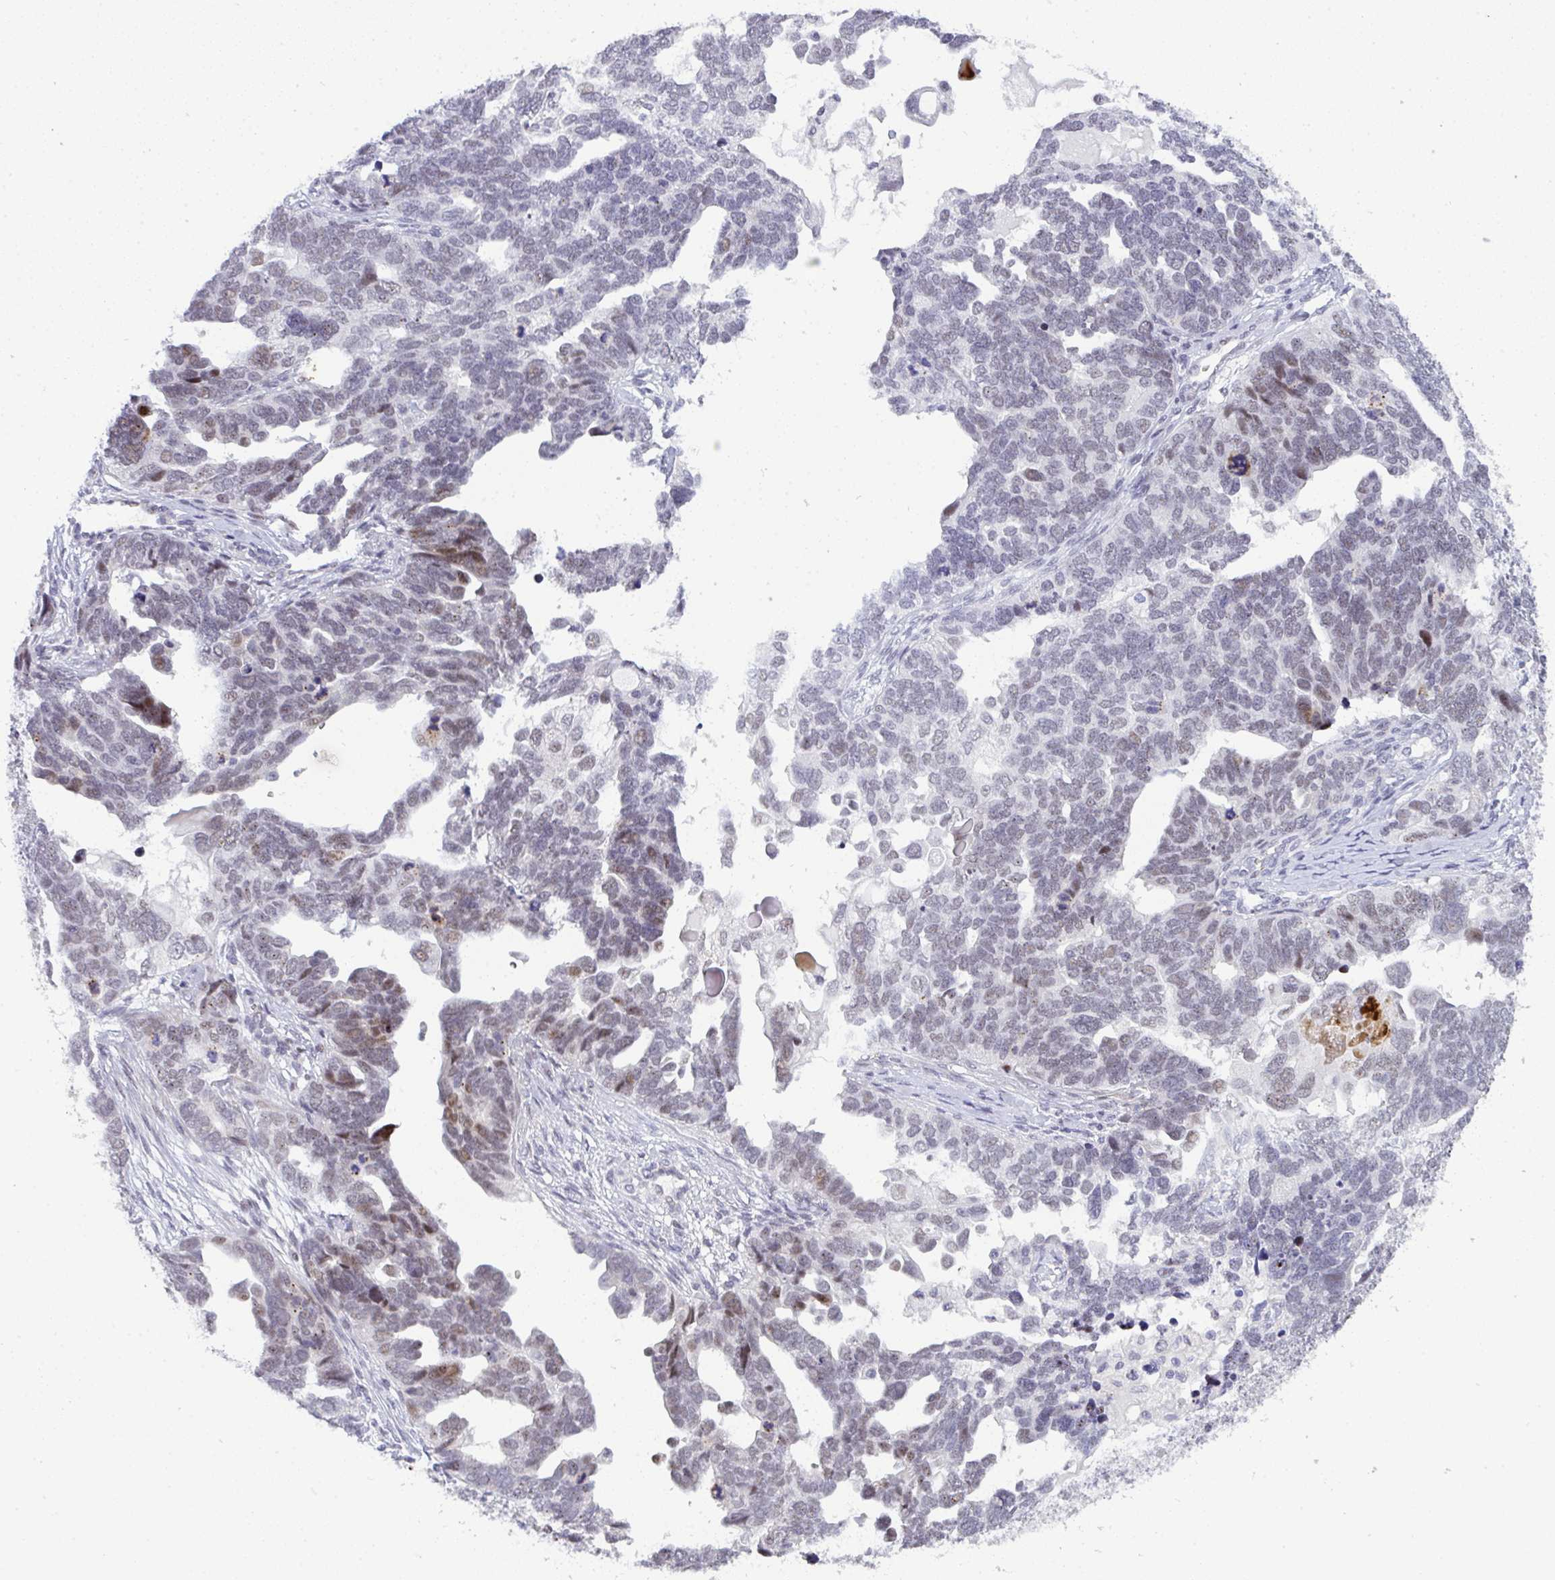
{"staining": {"intensity": "weak", "quantity": "25%-75%", "location": "nuclear"}, "tissue": "ovarian cancer", "cell_type": "Tumor cells", "image_type": "cancer", "snomed": [{"axis": "morphology", "description": "Cystadenocarcinoma, serous, NOS"}, {"axis": "topography", "description": "Ovary"}], "caption": "Immunohistochemical staining of ovarian cancer (serous cystadenocarcinoma) exhibits weak nuclear protein staining in approximately 25%-75% of tumor cells. The staining was performed using DAB (3,3'-diaminobenzidine), with brown indicating positive protein expression. Nuclei are stained blue with hematoxylin.", "gene": "TNMD", "patient": {"sex": "female", "age": 51}}